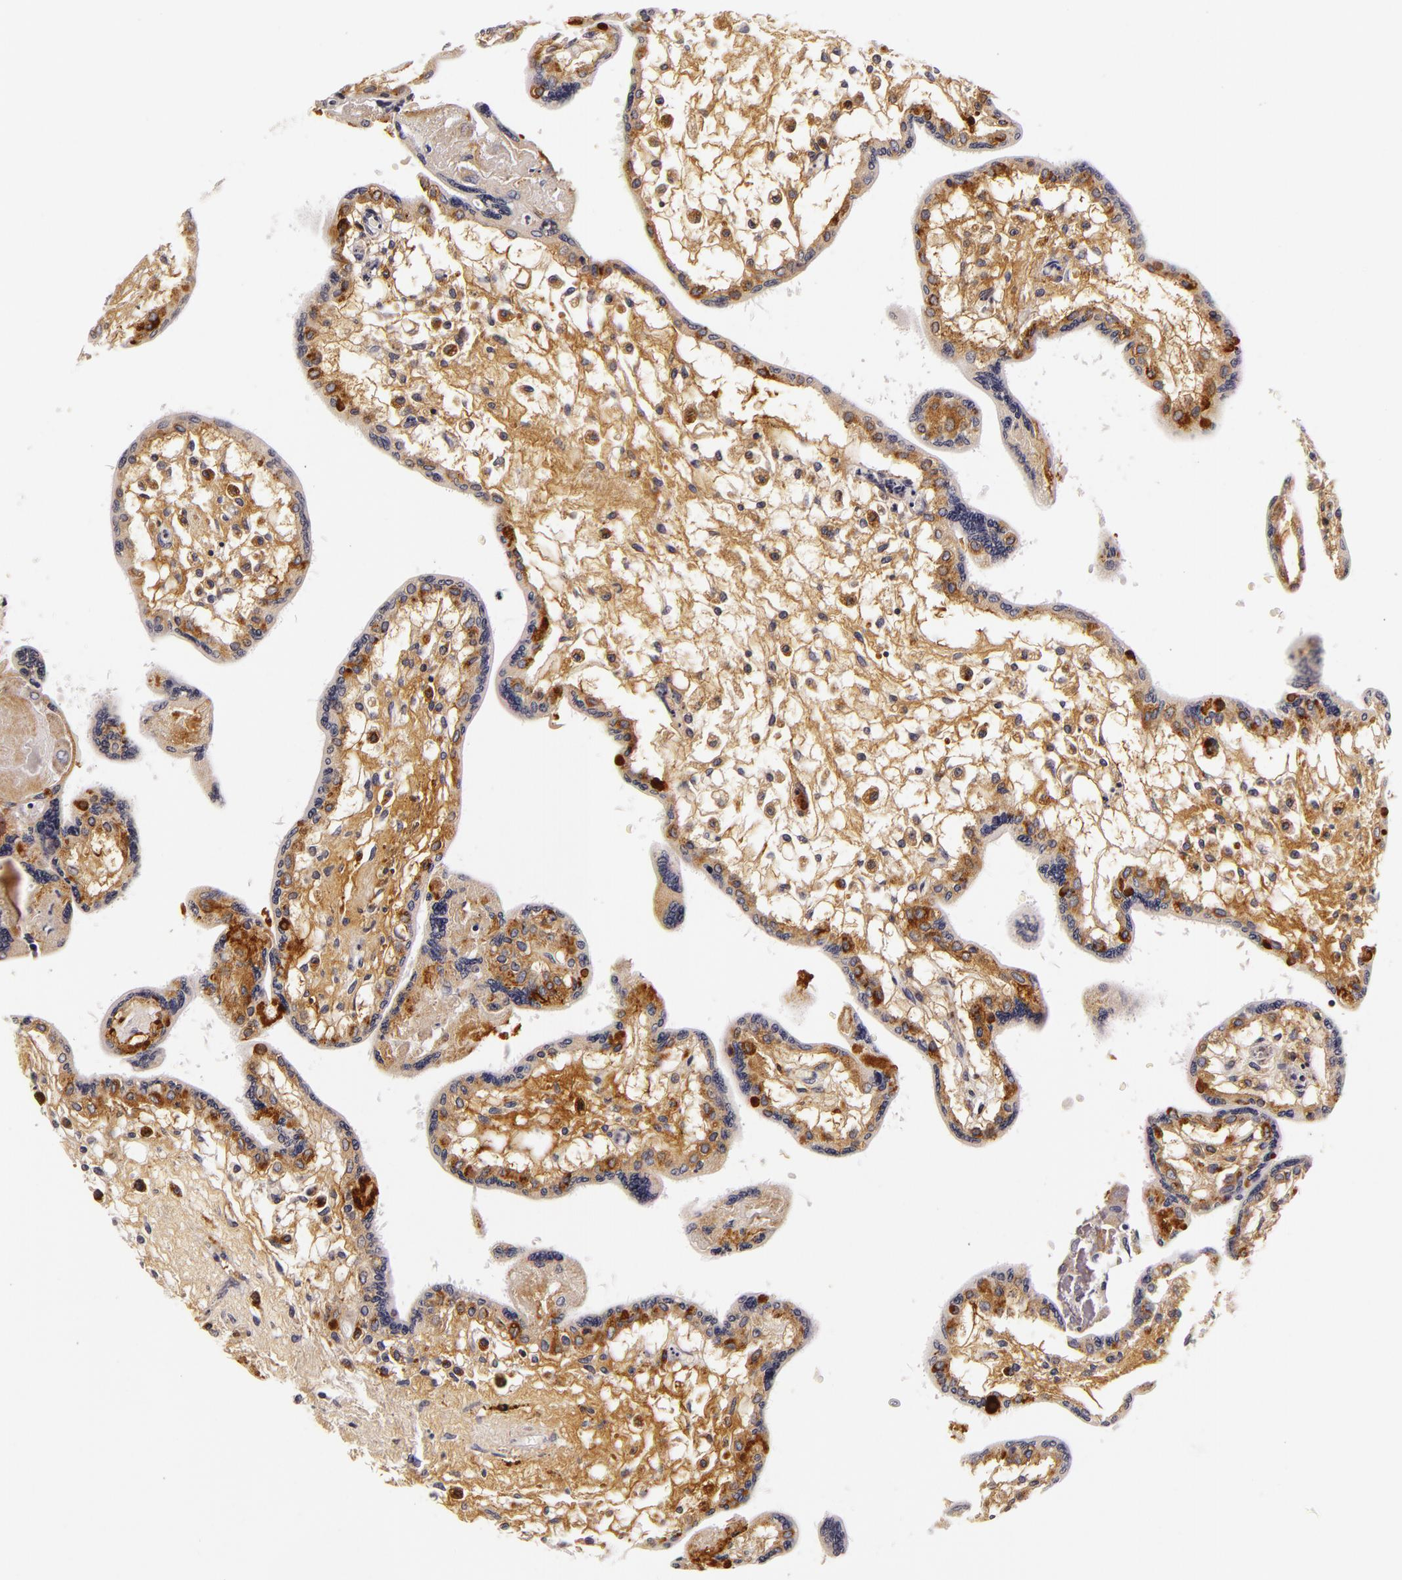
{"staining": {"intensity": "negative", "quantity": "none", "location": "none"}, "tissue": "placenta", "cell_type": "Trophoblastic cells", "image_type": "normal", "snomed": [{"axis": "morphology", "description": "Normal tissue, NOS"}, {"axis": "topography", "description": "Placenta"}], "caption": "A micrograph of human placenta is negative for staining in trophoblastic cells. (Brightfield microscopy of DAB (3,3'-diaminobenzidine) IHC at high magnification).", "gene": "LGALS3BP", "patient": {"sex": "female", "age": 31}}